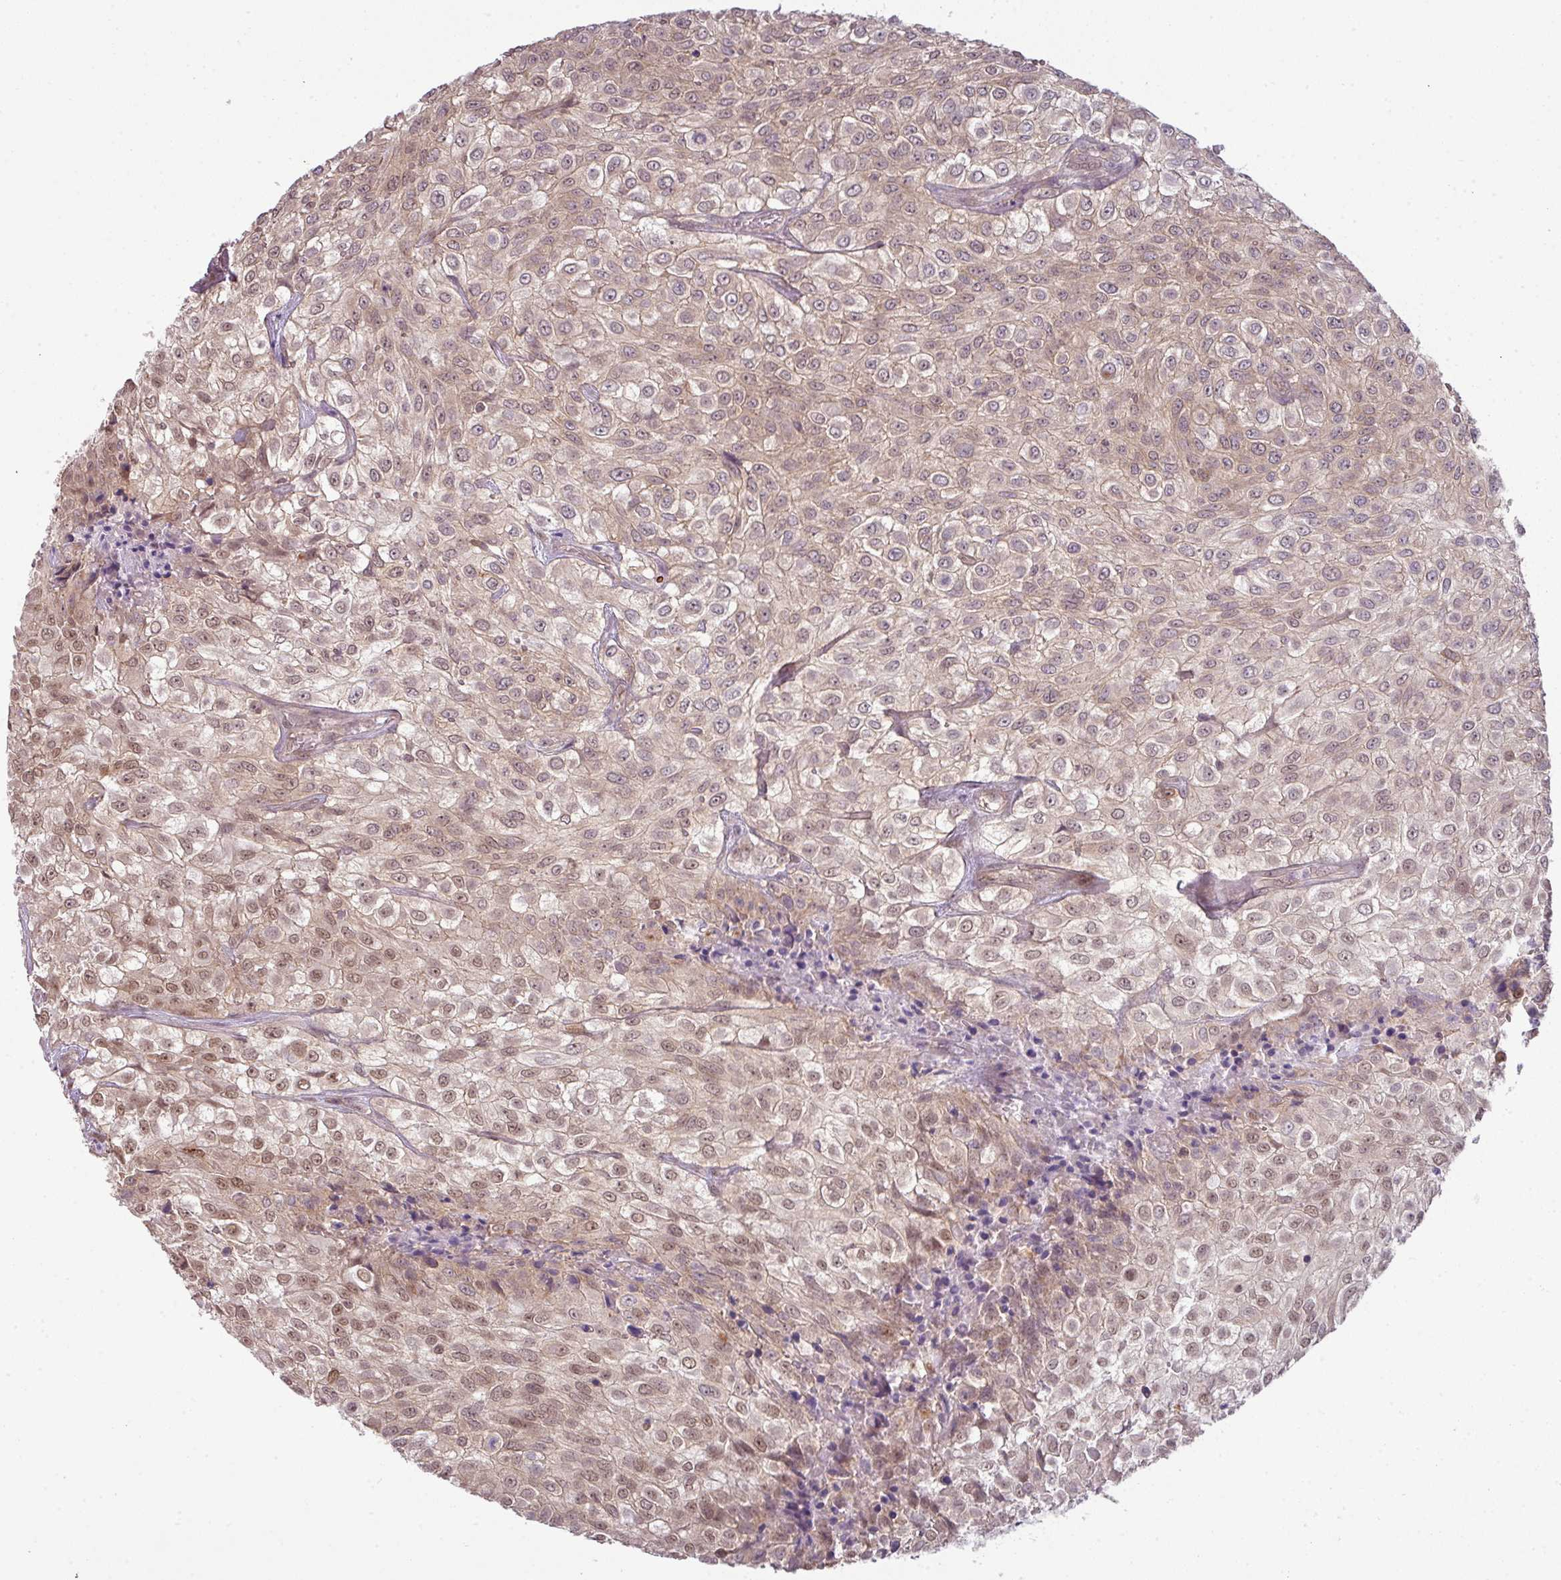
{"staining": {"intensity": "moderate", "quantity": "25%-75%", "location": "nuclear"}, "tissue": "urothelial cancer", "cell_type": "Tumor cells", "image_type": "cancer", "snomed": [{"axis": "morphology", "description": "Urothelial carcinoma, High grade"}, {"axis": "topography", "description": "Urinary bladder"}], "caption": "Immunohistochemical staining of high-grade urothelial carcinoma reveals moderate nuclear protein positivity in approximately 25%-75% of tumor cells.", "gene": "DERPC", "patient": {"sex": "male", "age": 56}}